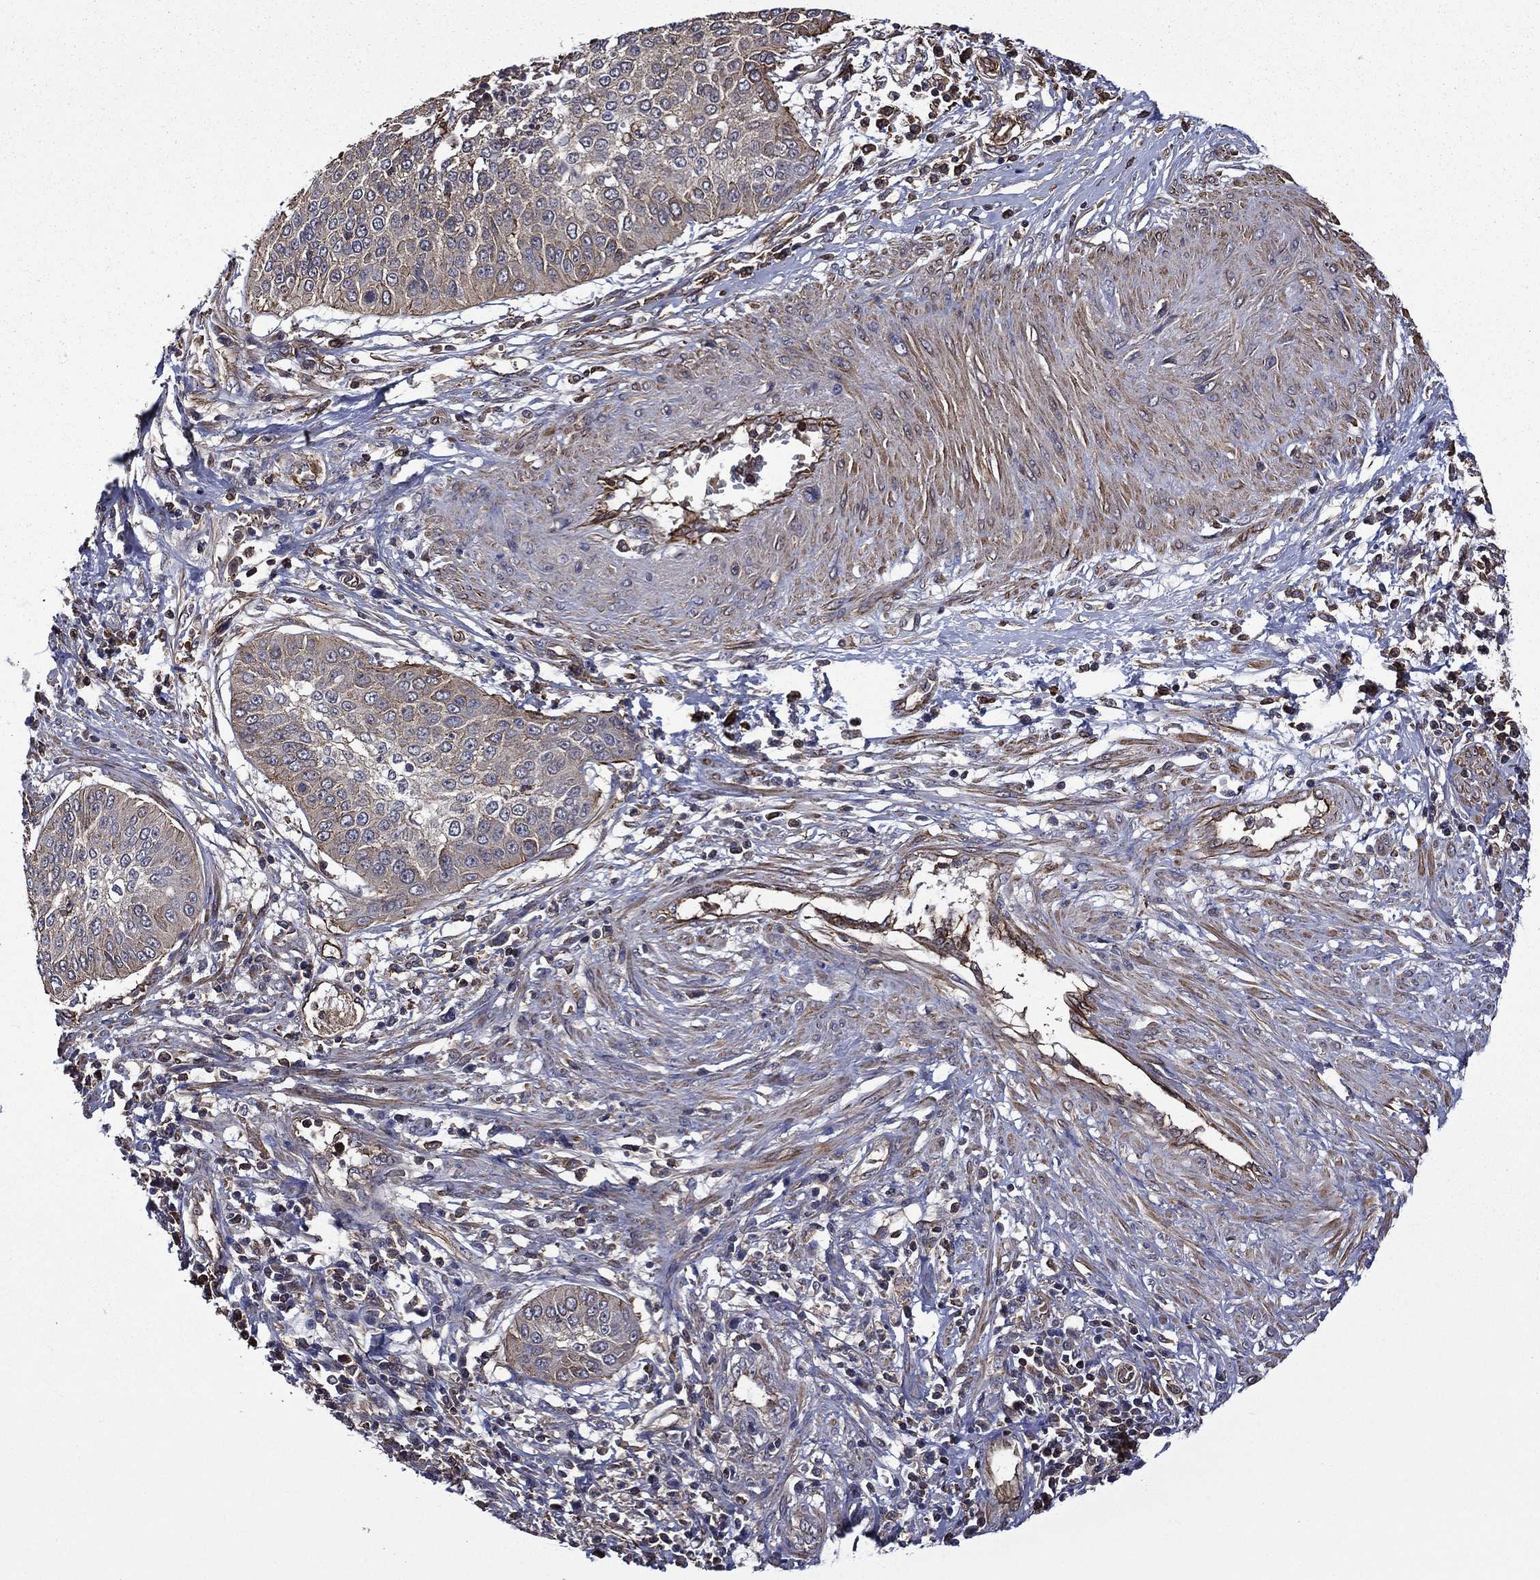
{"staining": {"intensity": "moderate", "quantity": "<25%", "location": "cytoplasmic/membranous"}, "tissue": "cervical cancer", "cell_type": "Tumor cells", "image_type": "cancer", "snomed": [{"axis": "morphology", "description": "Normal tissue, NOS"}, {"axis": "morphology", "description": "Squamous cell carcinoma, NOS"}, {"axis": "topography", "description": "Cervix"}], "caption": "Squamous cell carcinoma (cervical) stained with a protein marker shows moderate staining in tumor cells.", "gene": "PLPP3", "patient": {"sex": "female", "age": 39}}